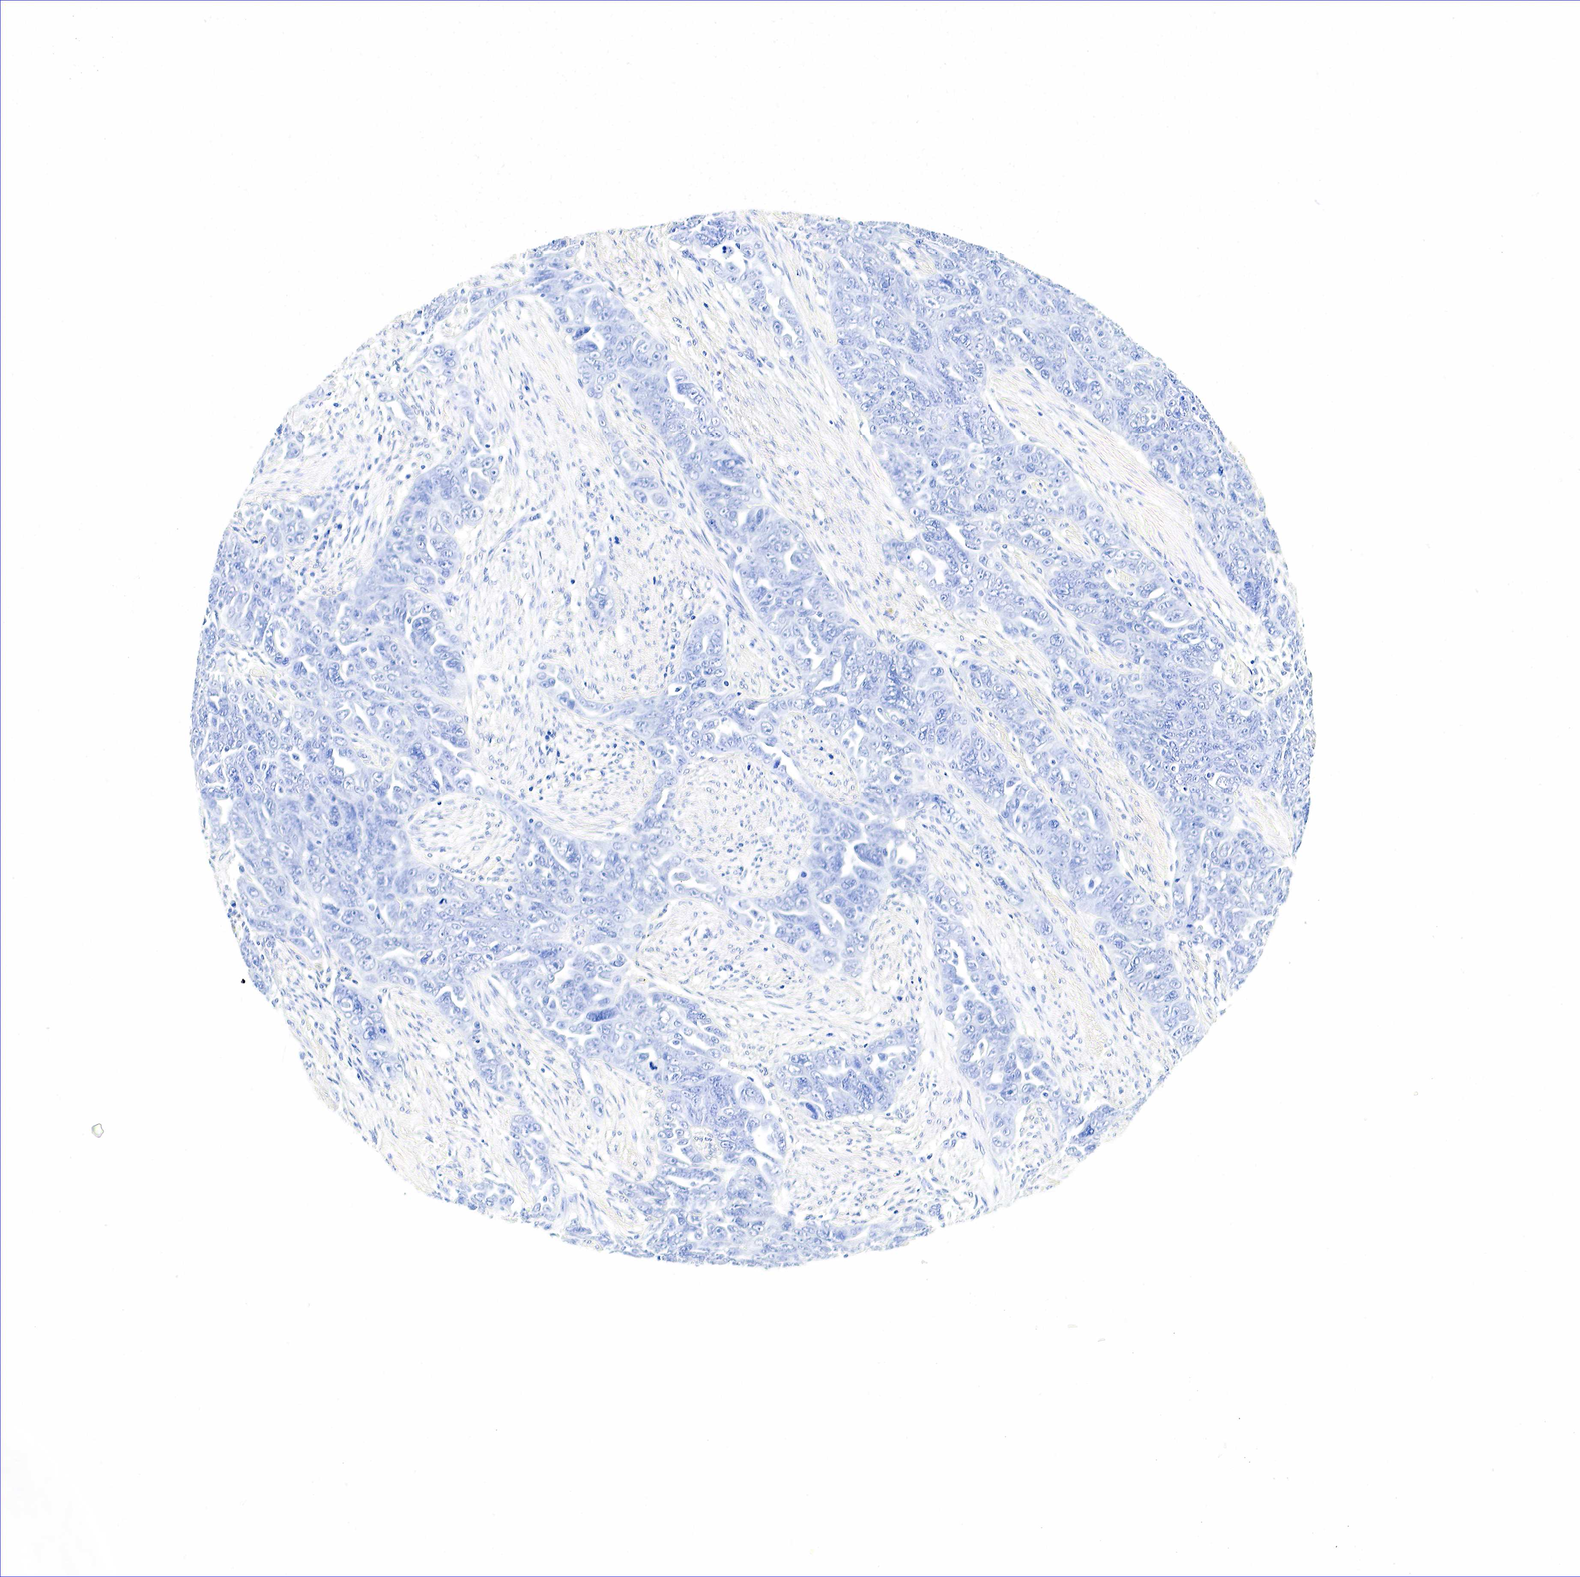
{"staining": {"intensity": "negative", "quantity": "none", "location": "none"}, "tissue": "ovarian cancer", "cell_type": "Tumor cells", "image_type": "cancer", "snomed": [{"axis": "morphology", "description": "Cystadenocarcinoma, serous, NOS"}, {"axis": "topography", "description": "Ovary"}], "caption": "Tumor cells are negative for protein expression in human ovarian cancer.", "gene": "GAST", "patient": {"sex": "female", "age": 63}}